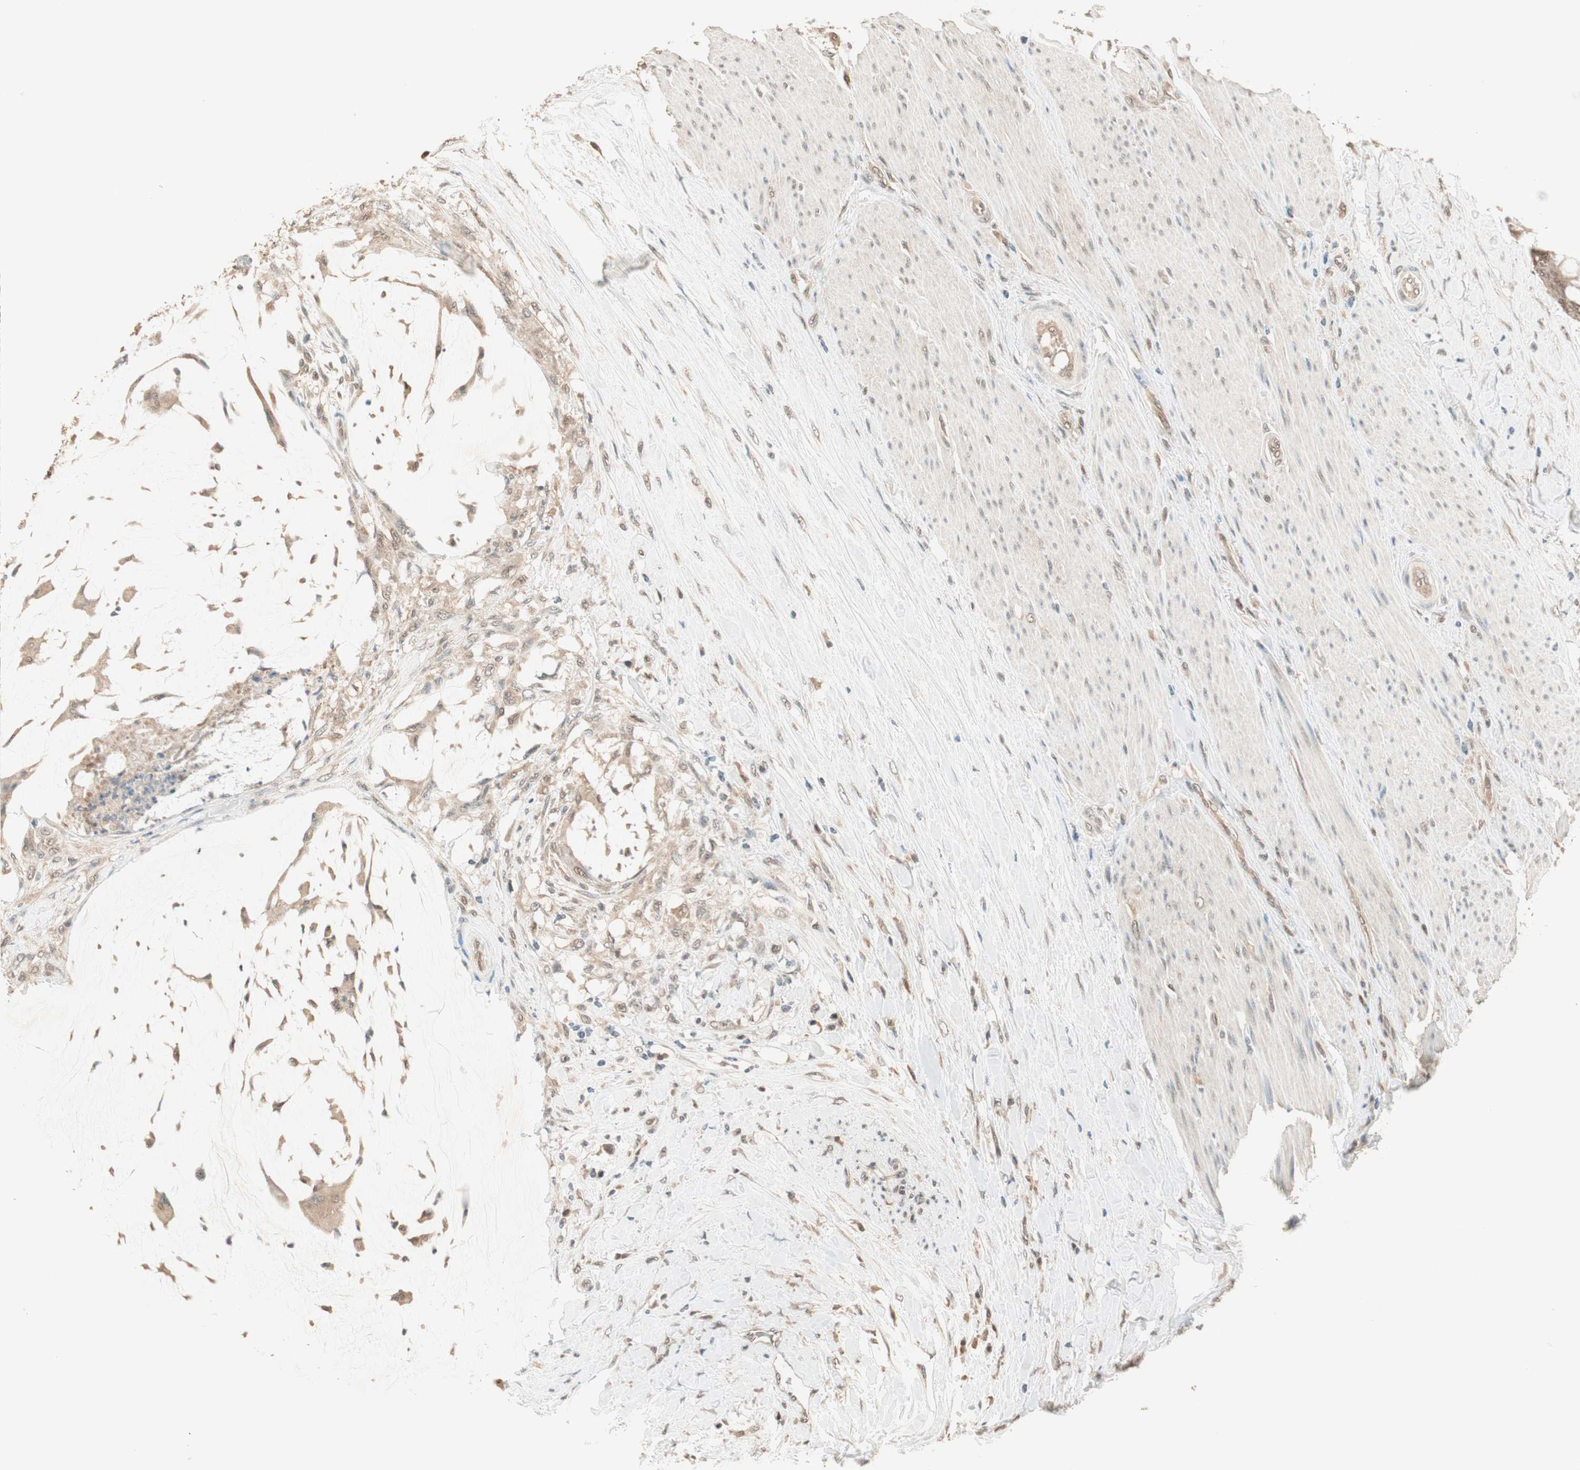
{"staining": {"intensity": "weak", "quantity": "25%-75%", "location": "cytoplasmic/membranous,nuclear"}, "tissue": "colorectal cancer", "cell_type": "Tumor cells", "image_type": "cancer", "snomed": [{"axis": "morphology", "description": "Adenocarcinoma, NOS"}, {"axis": "topography", "description": "Rectum"}], "caption": "Colorectal cancer (adenocarcinoma) was stained to show a protein in brown. There is low levels of weak cytoplasmic/membranous and nuclear expression in about 25%-75% of tumor cells.", "gene": "USP5", "patient": {"sex": "female", "age": 77}}